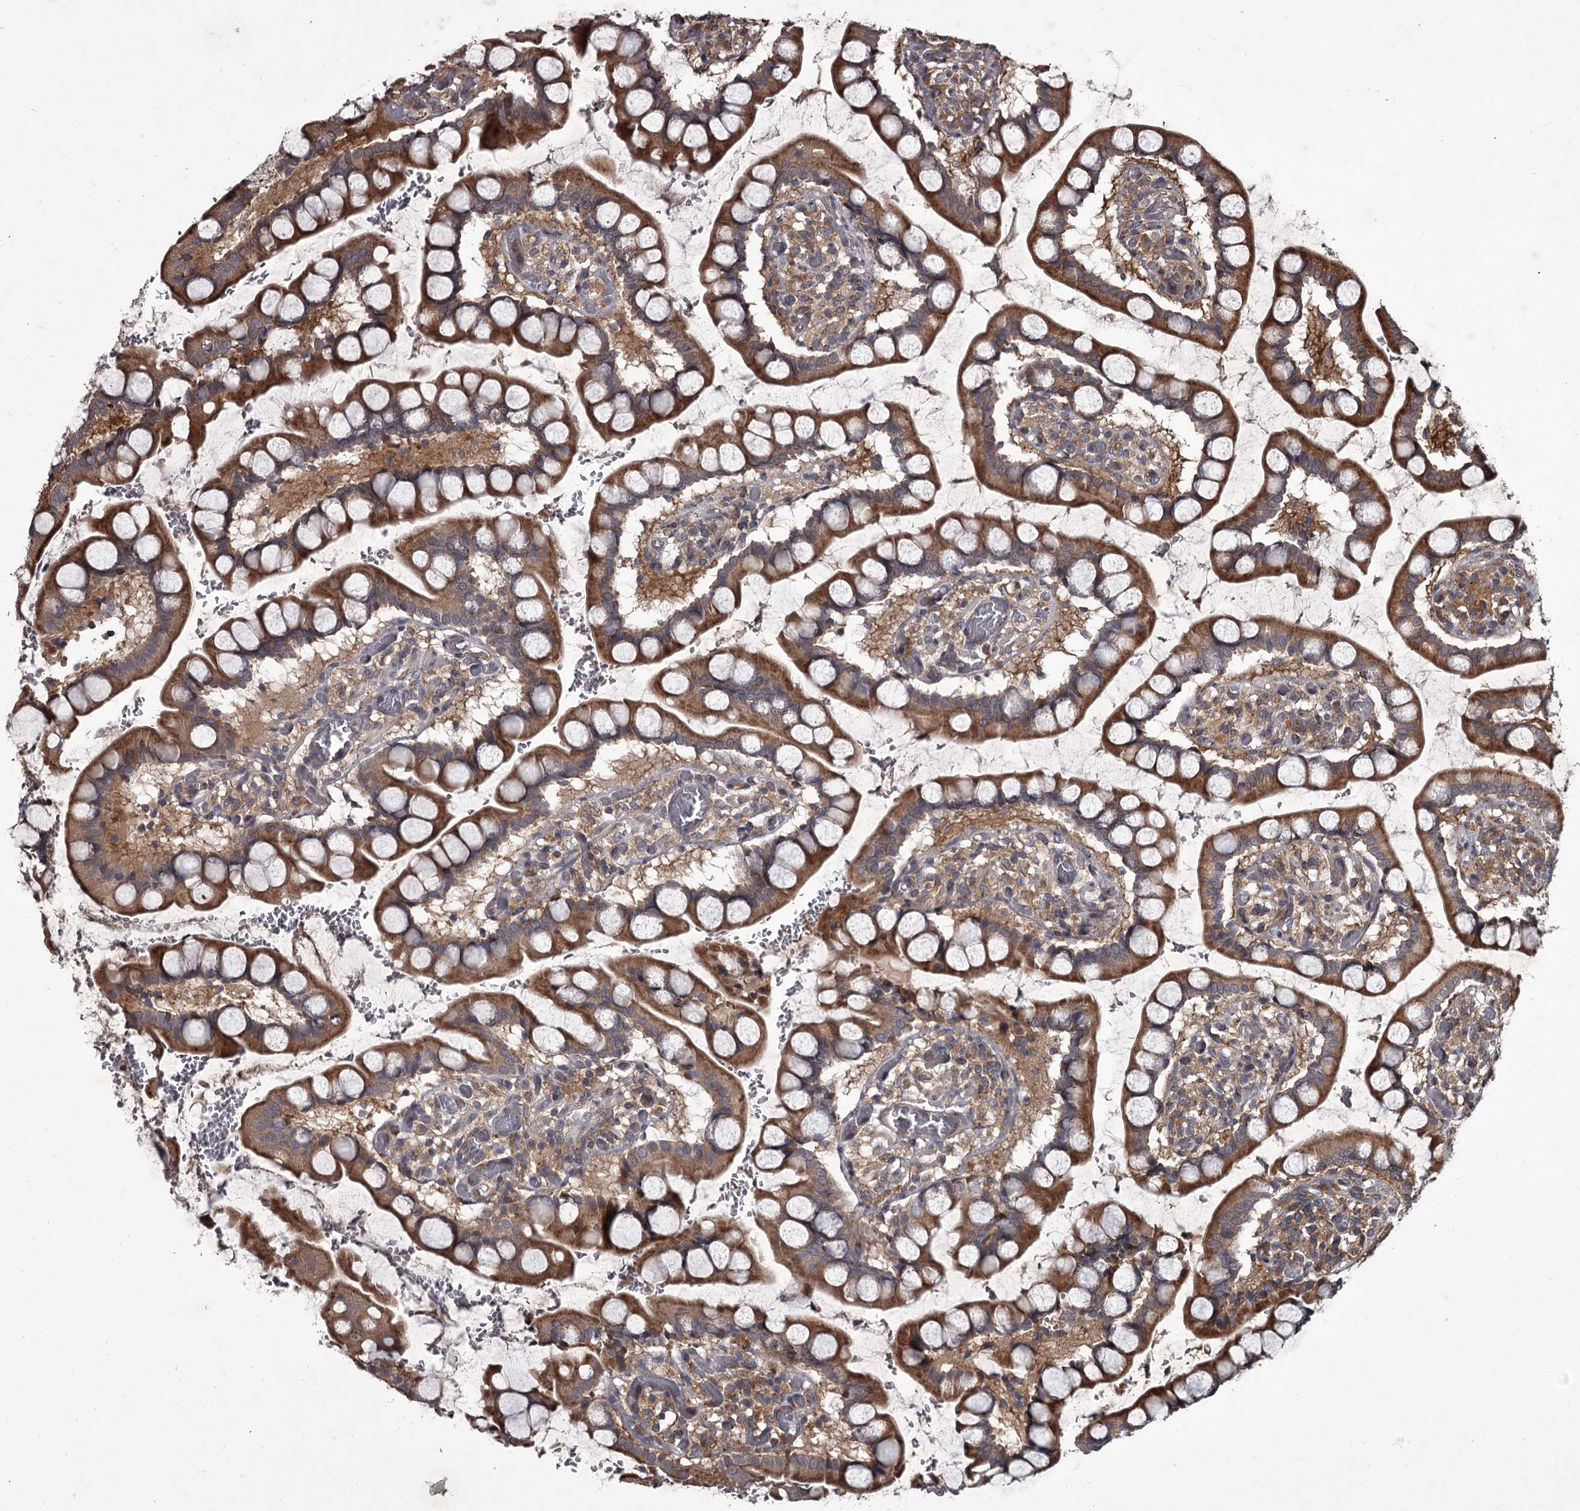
{"staining": {"intensity": "strong", "quantity": ">75%", "location": "cytoplasmic/membranous"}, "tissue": "small intestine", "cell_type": "Glandular cells", "image_type": "normal", "snomed": [{"axis": "morphology", "description": "Normal tissue, NOS"}, {"axis": "topography", "description": "Small intestine"}], "caption": "Unremarkable small intestine demonstrates strong cytoplasmic/membranous positivity in approximately >75% of glandular cells (DAB = brown stain, brightfield microscopy at high magnification)..", "gene": "UNC93B1", "patient": {"sex": "male", "age": 52}}